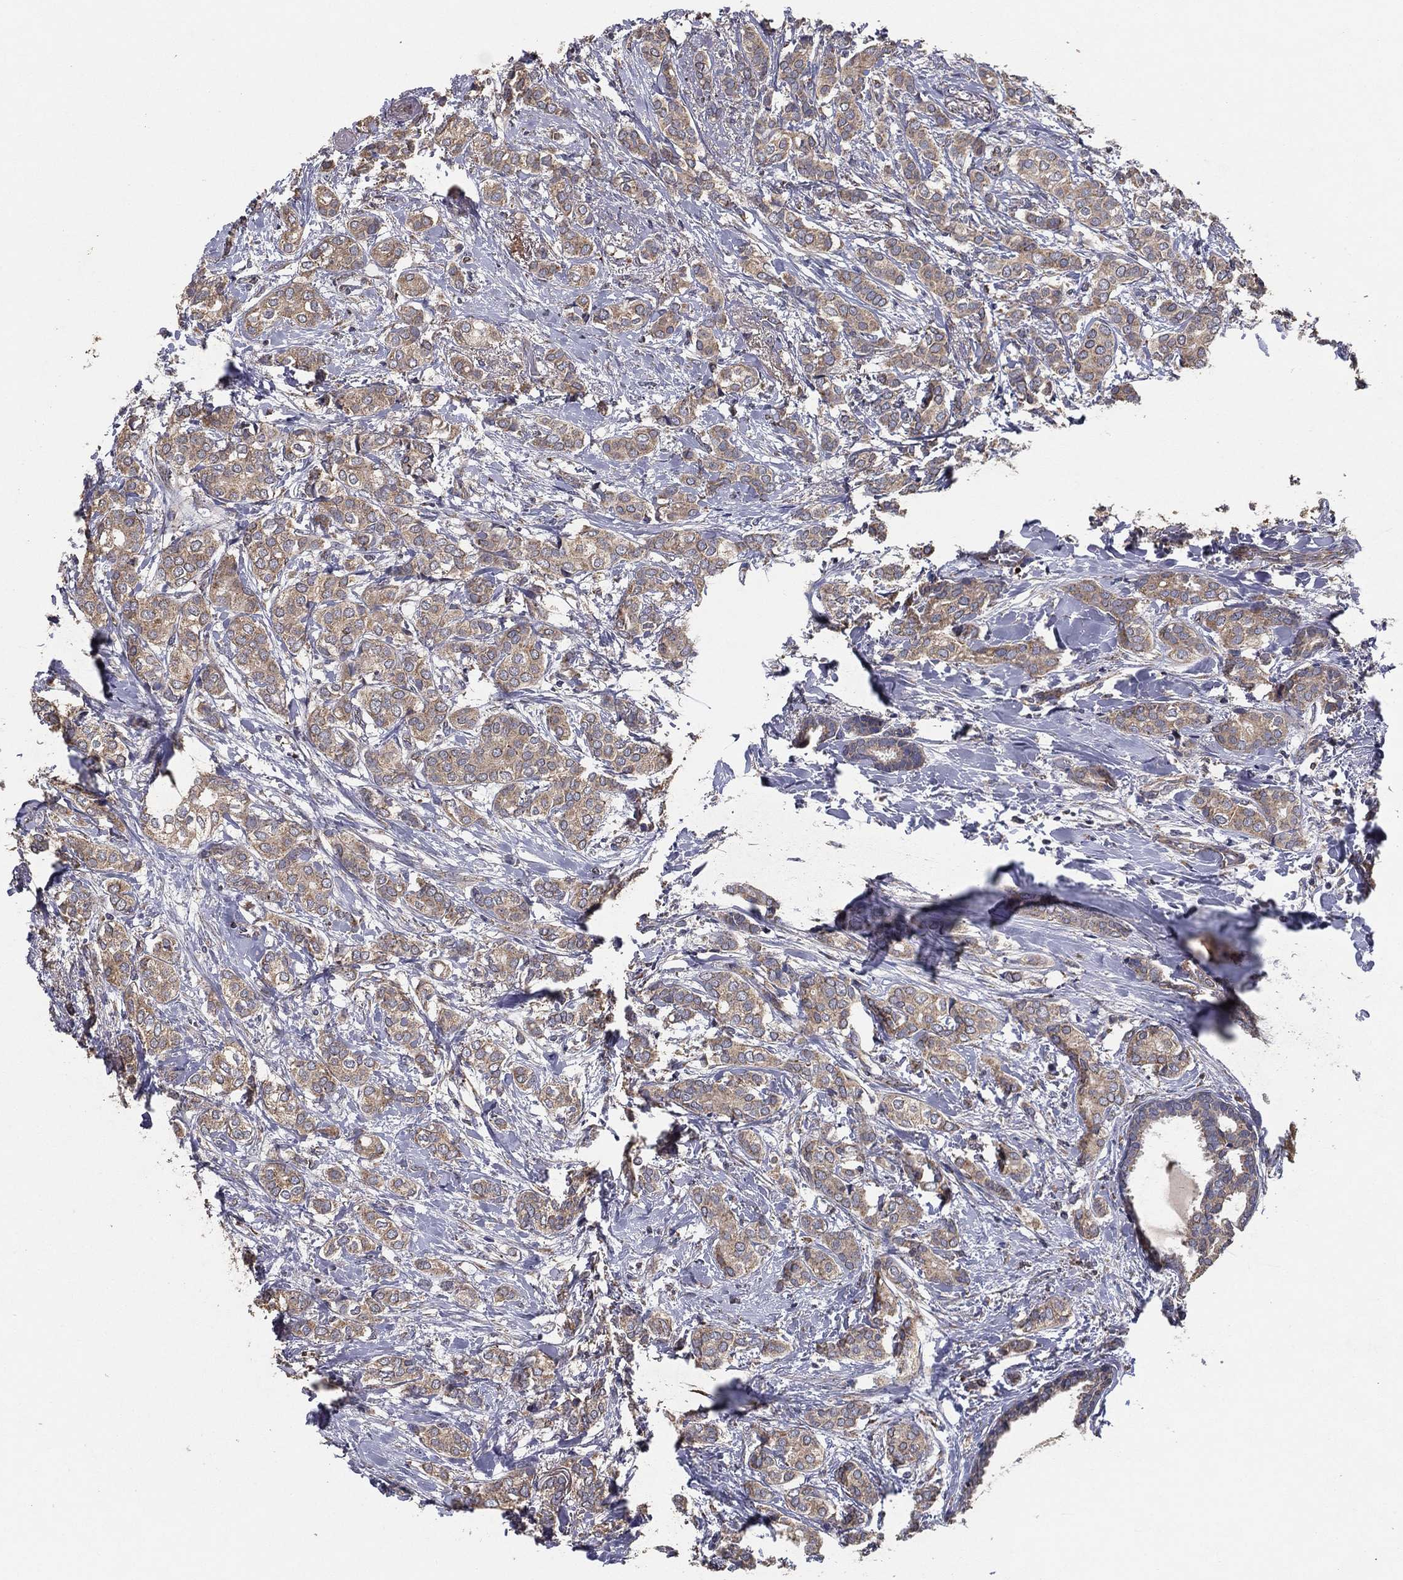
{"staining": {"intensity": "weak", "quantity": ">75%", "location": "cytoplasmic/membranous"}, "tissue": "breast cancer", "cell_type": "Tumor cells", "image_type": "cancer", "snomed": [{"axis": "morphology", "description": "Duct carcinoma"}, {"axis": "topography", "description": "Breast"}], "caption": "Protein staining of intraductal carcinoma (breast) tissue displays weak cytoplasmic/membranous expression in approximately >75% of tumor cells. Nuclei are stained in blue.", "gene": "MT-ND1", "patient": {"sex": "female", "age": 73}}